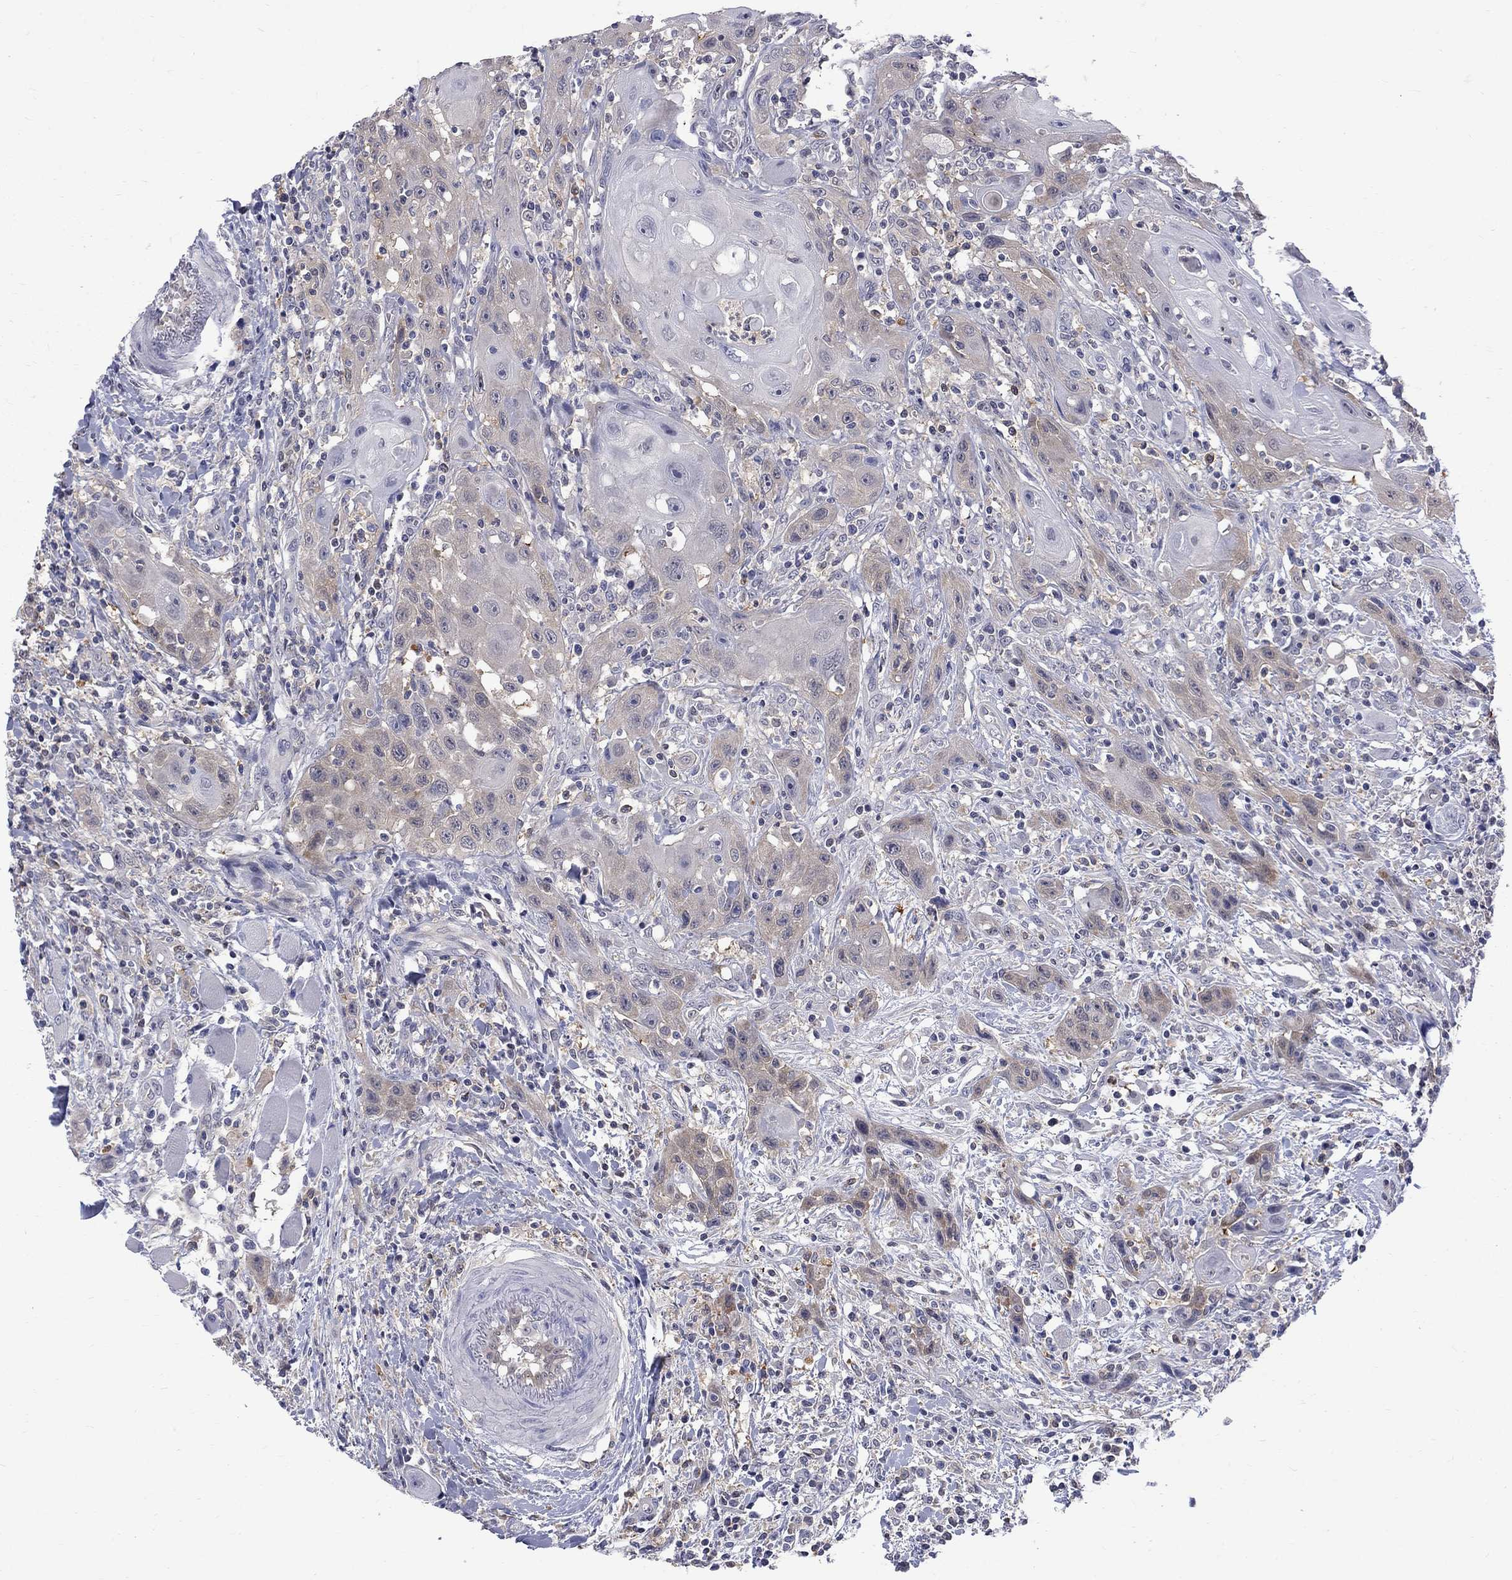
{"staining": {"intensity": "weak", "quantity": "25%-75%", "location": "cytoplasmic/membranous"}, "tissue": "head and neck cancer", "cell_type": "Tumor cells", "image_type": "cancer", "snomed": [{"axis": "morphology", "description": "Normal tissue, NOS"}, {"axis": "morphology", "description": "Squamous cell carcinoma, NOS"}, {"axis": "topography", "description": "Oral tissue"}, {"axis": "topography", "description": "Head-Neck"}], "caption": "The histopathology image shows a brown stain indicating the presence of a protein in the cytoplasmic/membranous of tumor cells in head and neck cancer (squamous cell carcinoma).", "gene": "HKDC1", "patient": {"sex": "male", "age": 71}}